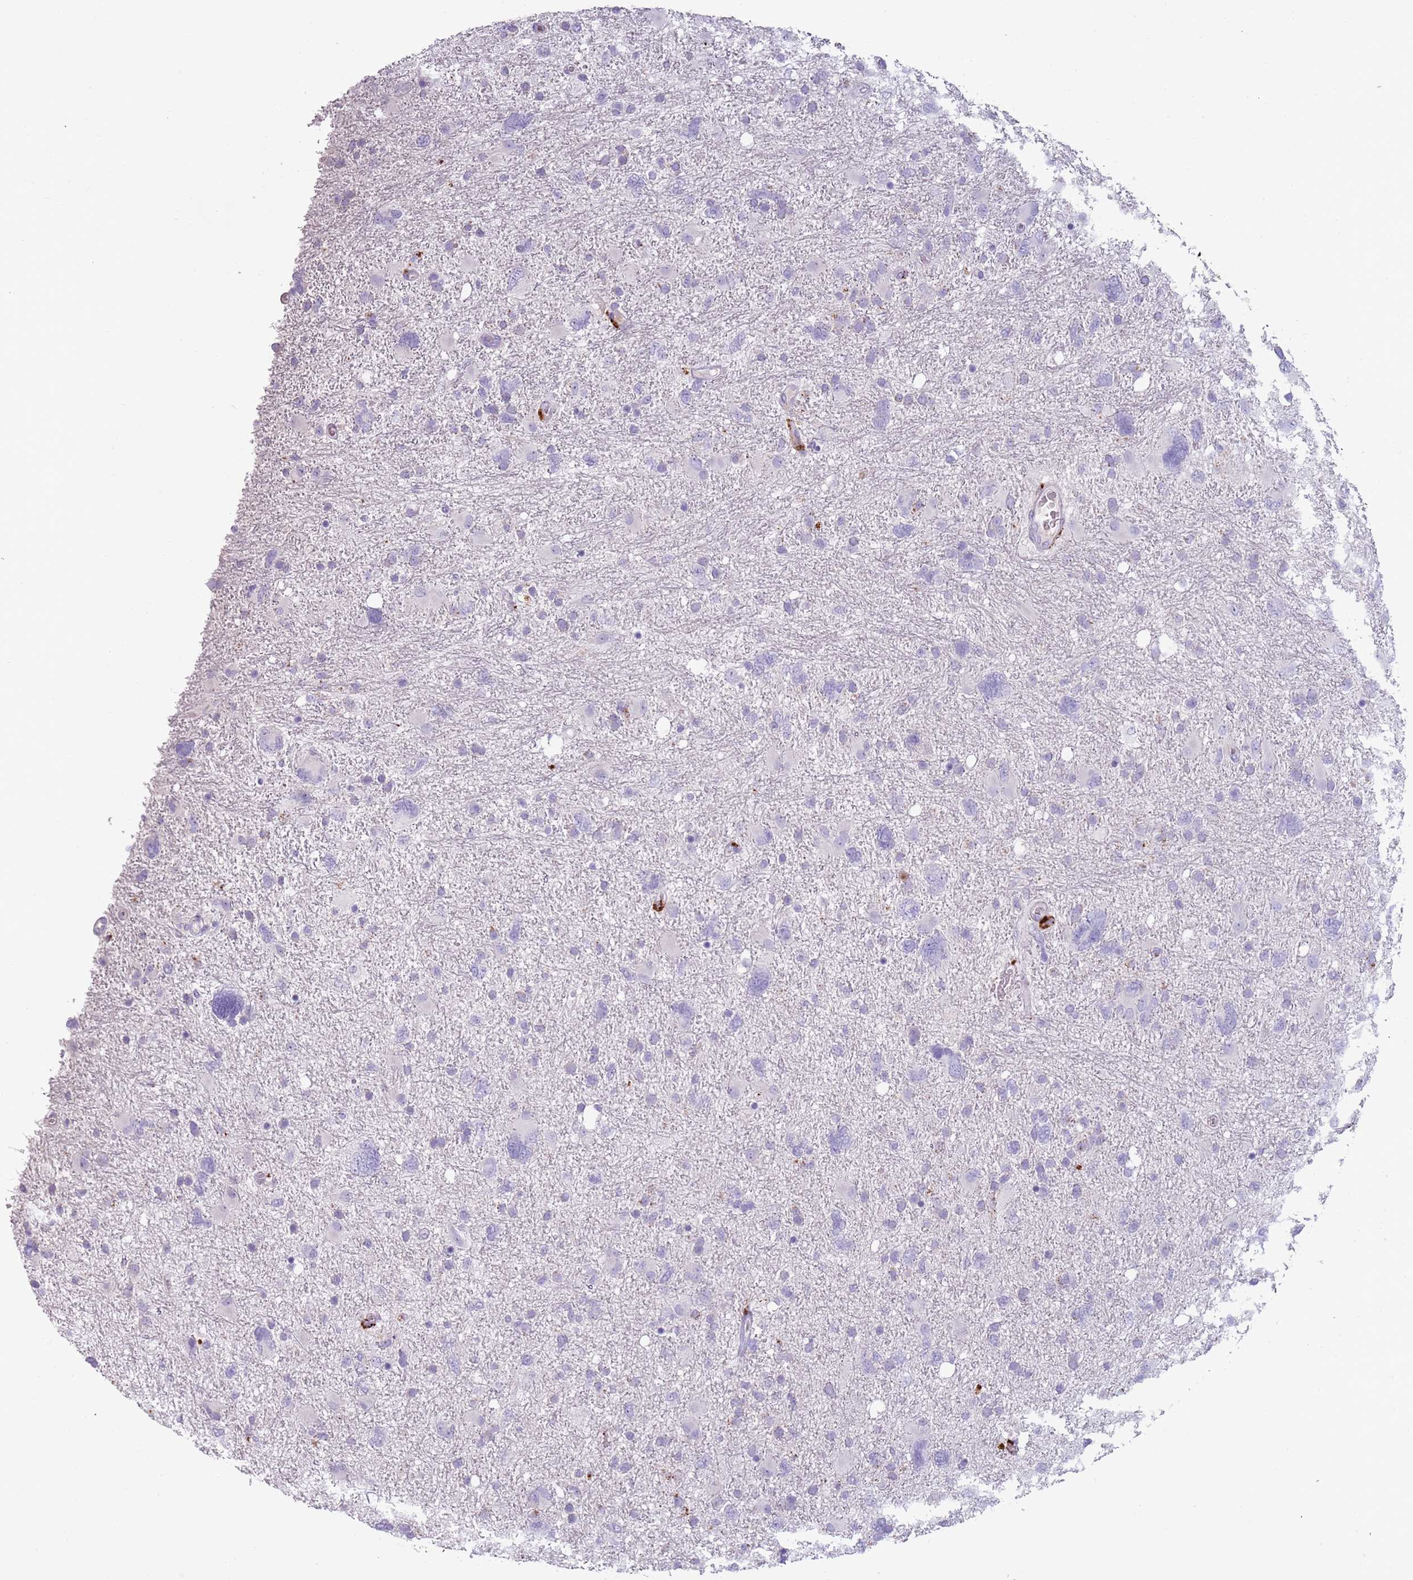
{"staining": {"intensity": "negative", "quantity": "none", "location": "none"}, "tissue": "glioma", "cell_type": "Tumor cells", "image_type": "cancer", "snomed": [{"axis": "morphology", "description": "Glioma, malignant, High grade"}, {"axis": "topography", "description": "Brain"}], "caption": "This micrograph is of glioma stained with immunohistochemistry (IHC) to label a protein in brown with the nuclei are counter-stained blue. There is no expression in tumor cells. Brightfield microscopy of immunohistochemistry stained with DAB (brown) and hematoxylin (blue), captured at high magnification.", "gene": "NWD2", "patient": {"sex": "male", "age": 61}}